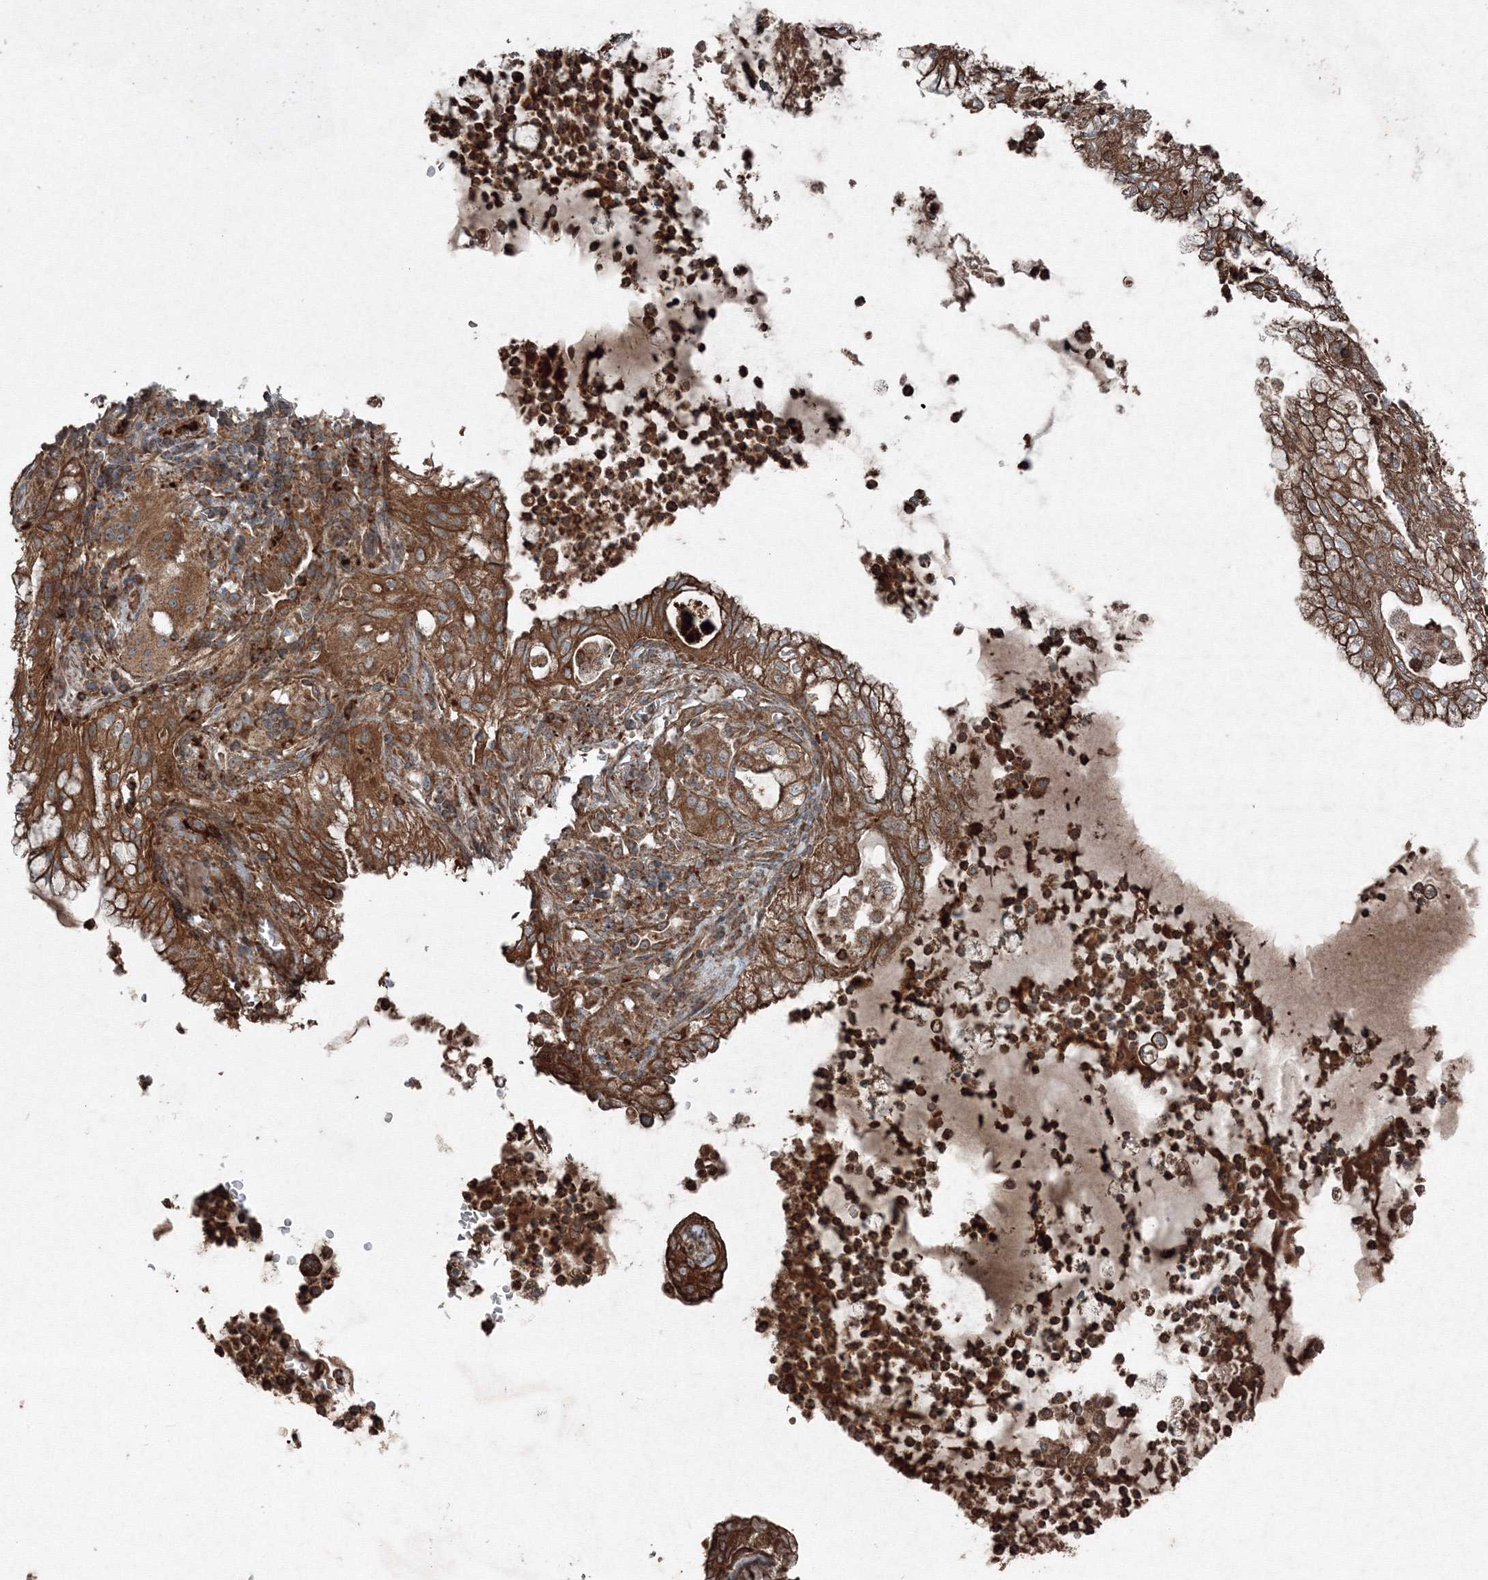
{"staining": {"intensity": "moderate", "quantity": ">75%", "location": "cytoplasmic/membranous"}, "tissue": "lung cancer", "cell_type": "Tumor cells", "image_type": "cancer", "snomed": [{"axis": "morphology", "description": "Adenocarcinoma, NOS"}, {"axis": "topography", "description": "Lung"}], "caption": "Tumor cells reveal medium levels of moderate cytoplasmic/membranous positivity in about >75% of cells in lung cancer (adenocarcinoma).", "gene": "COPS7B", "patient": {"sex": "female", "age": 70}}